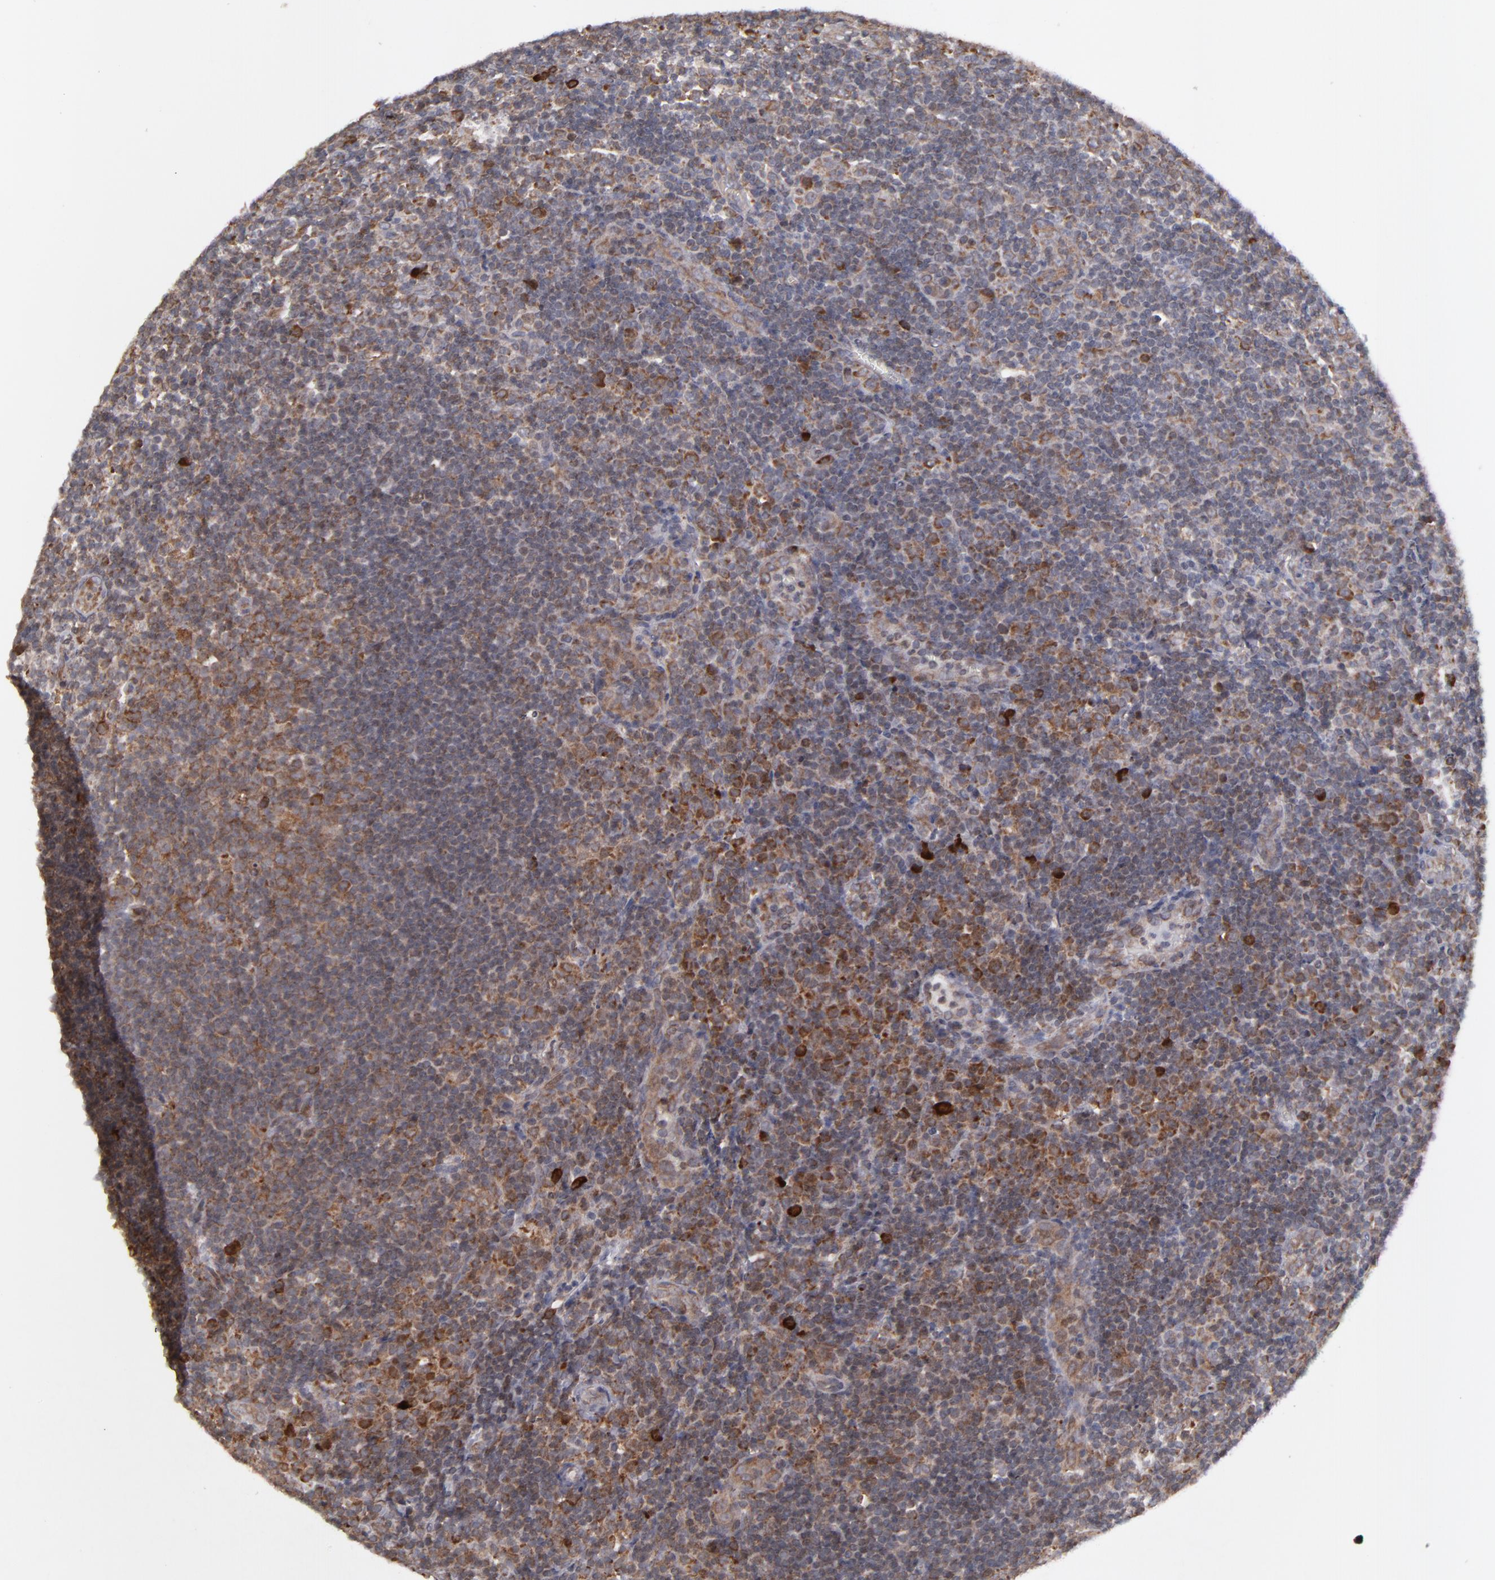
{"staining": {"intensity": "weak", "quantity": ">75%", "location": "cytoplasmic/membranous"}, "tissue": "lymphoma", "cell_type": "Tumor cells", "image_type": "cancer", "snomed": [{"axis": "morphology", "description": "Malignant lymphoma, non-Hodgkin's type, Low grade"}, {"axis": "topography", "description": "Lymph node"}], "caption": "Immunohistochemistry (IHC) staining of lymphoma, which reveals low levels of weak cytoplasmic/membranous positivity in about >75% of tumor cells indicating weak cytoplasmic/membranous protein positivity. The staining was performed using DAB (brown) for protein detection and nuclei were counterstained in hematoxylin (blue).", "gene": "SND1", "patient": {"sex": "male", "age": 74}}